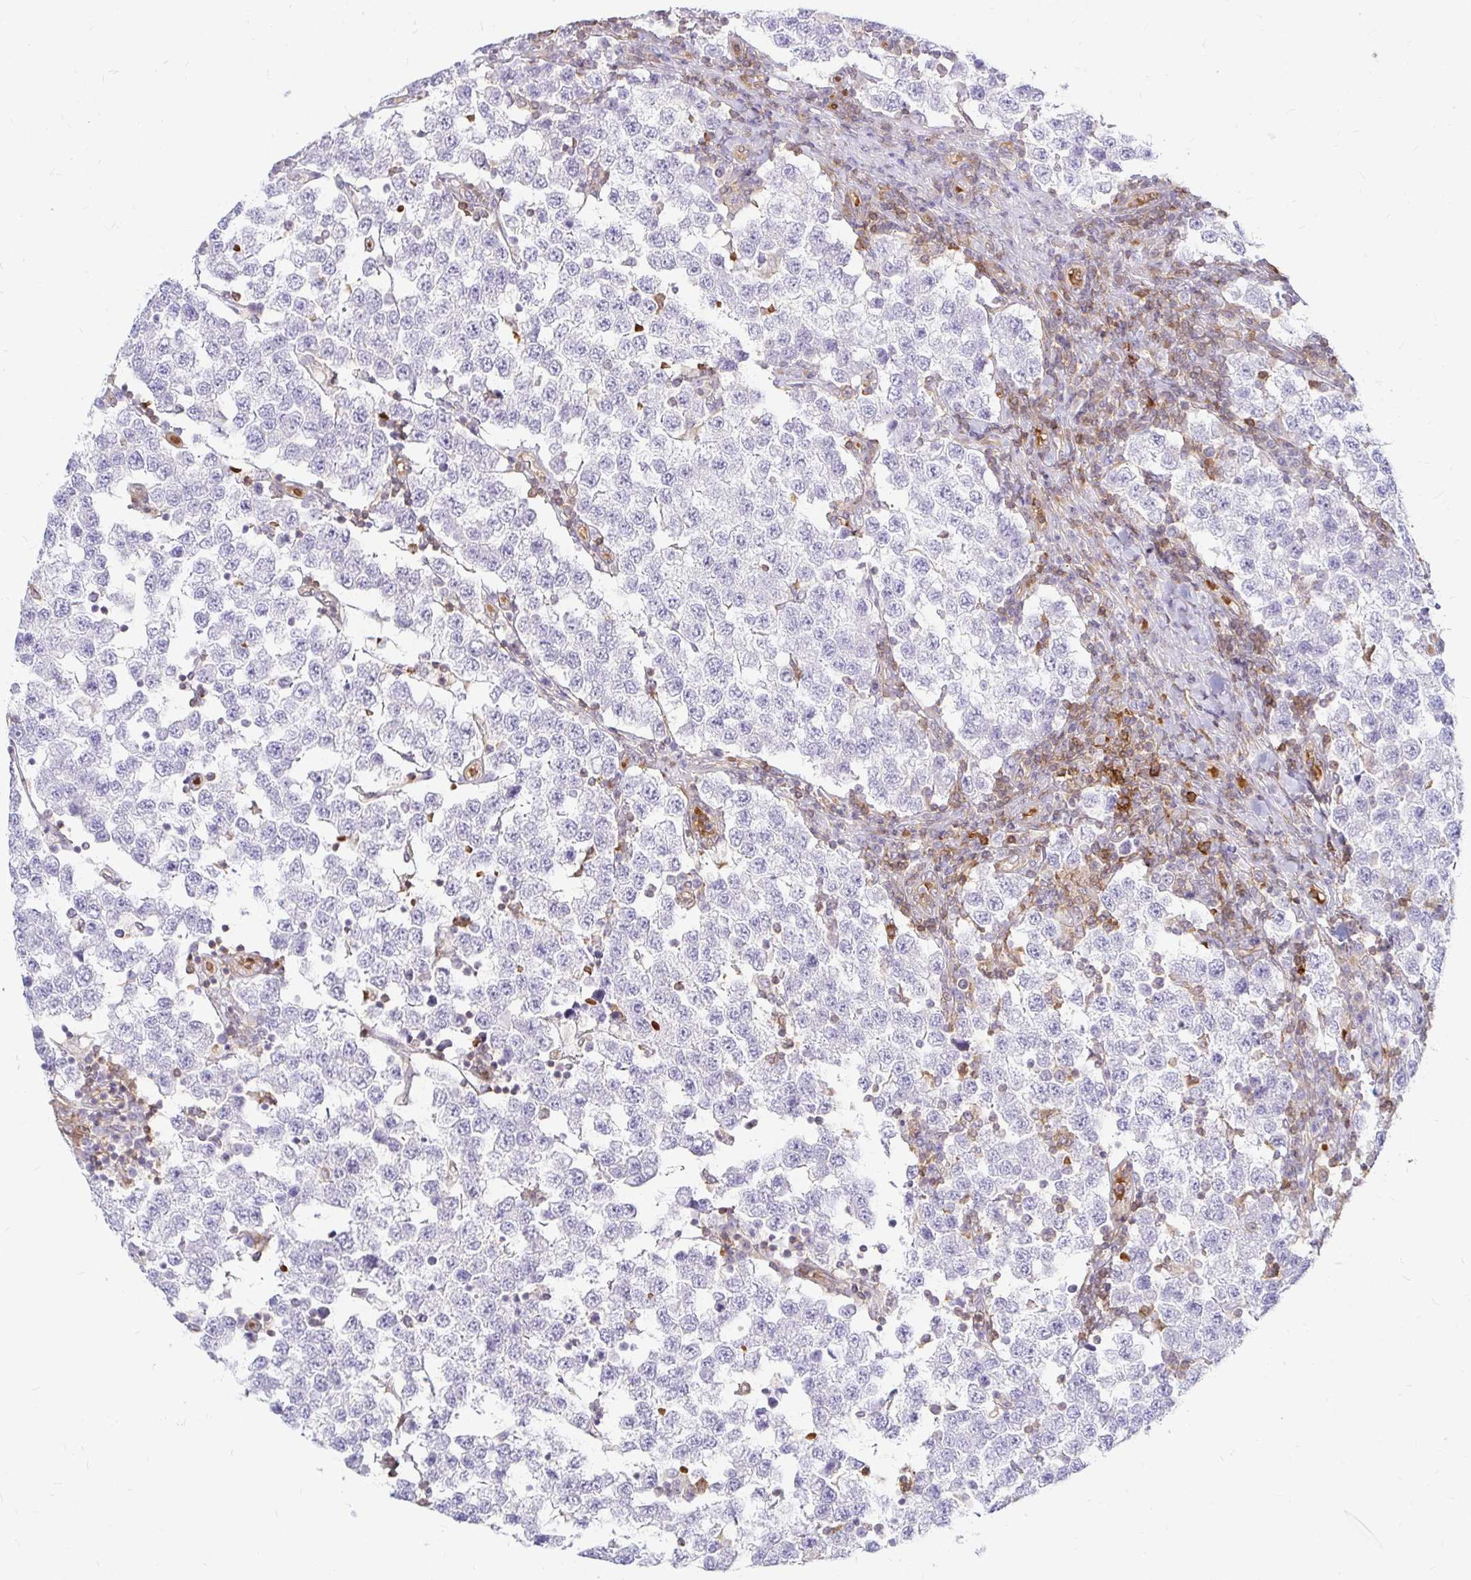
{"staining": {"intensity": "negative", "quantity": "none", "location": "none"}, "tissue": "testis cancer", "cell_type": "Tumor cells", "image_type": "cancer", "snomed": [{"axis": "morphology", "description": "Seminoma, NOS"}, {"axis": "topography", "description": "Testis"}], "caption": "The photomicrograph demonstrates no staining of tumor cells in seminoma (testis).", "gene": "CAST", "patient": {"sex": "male", "age": 34}}